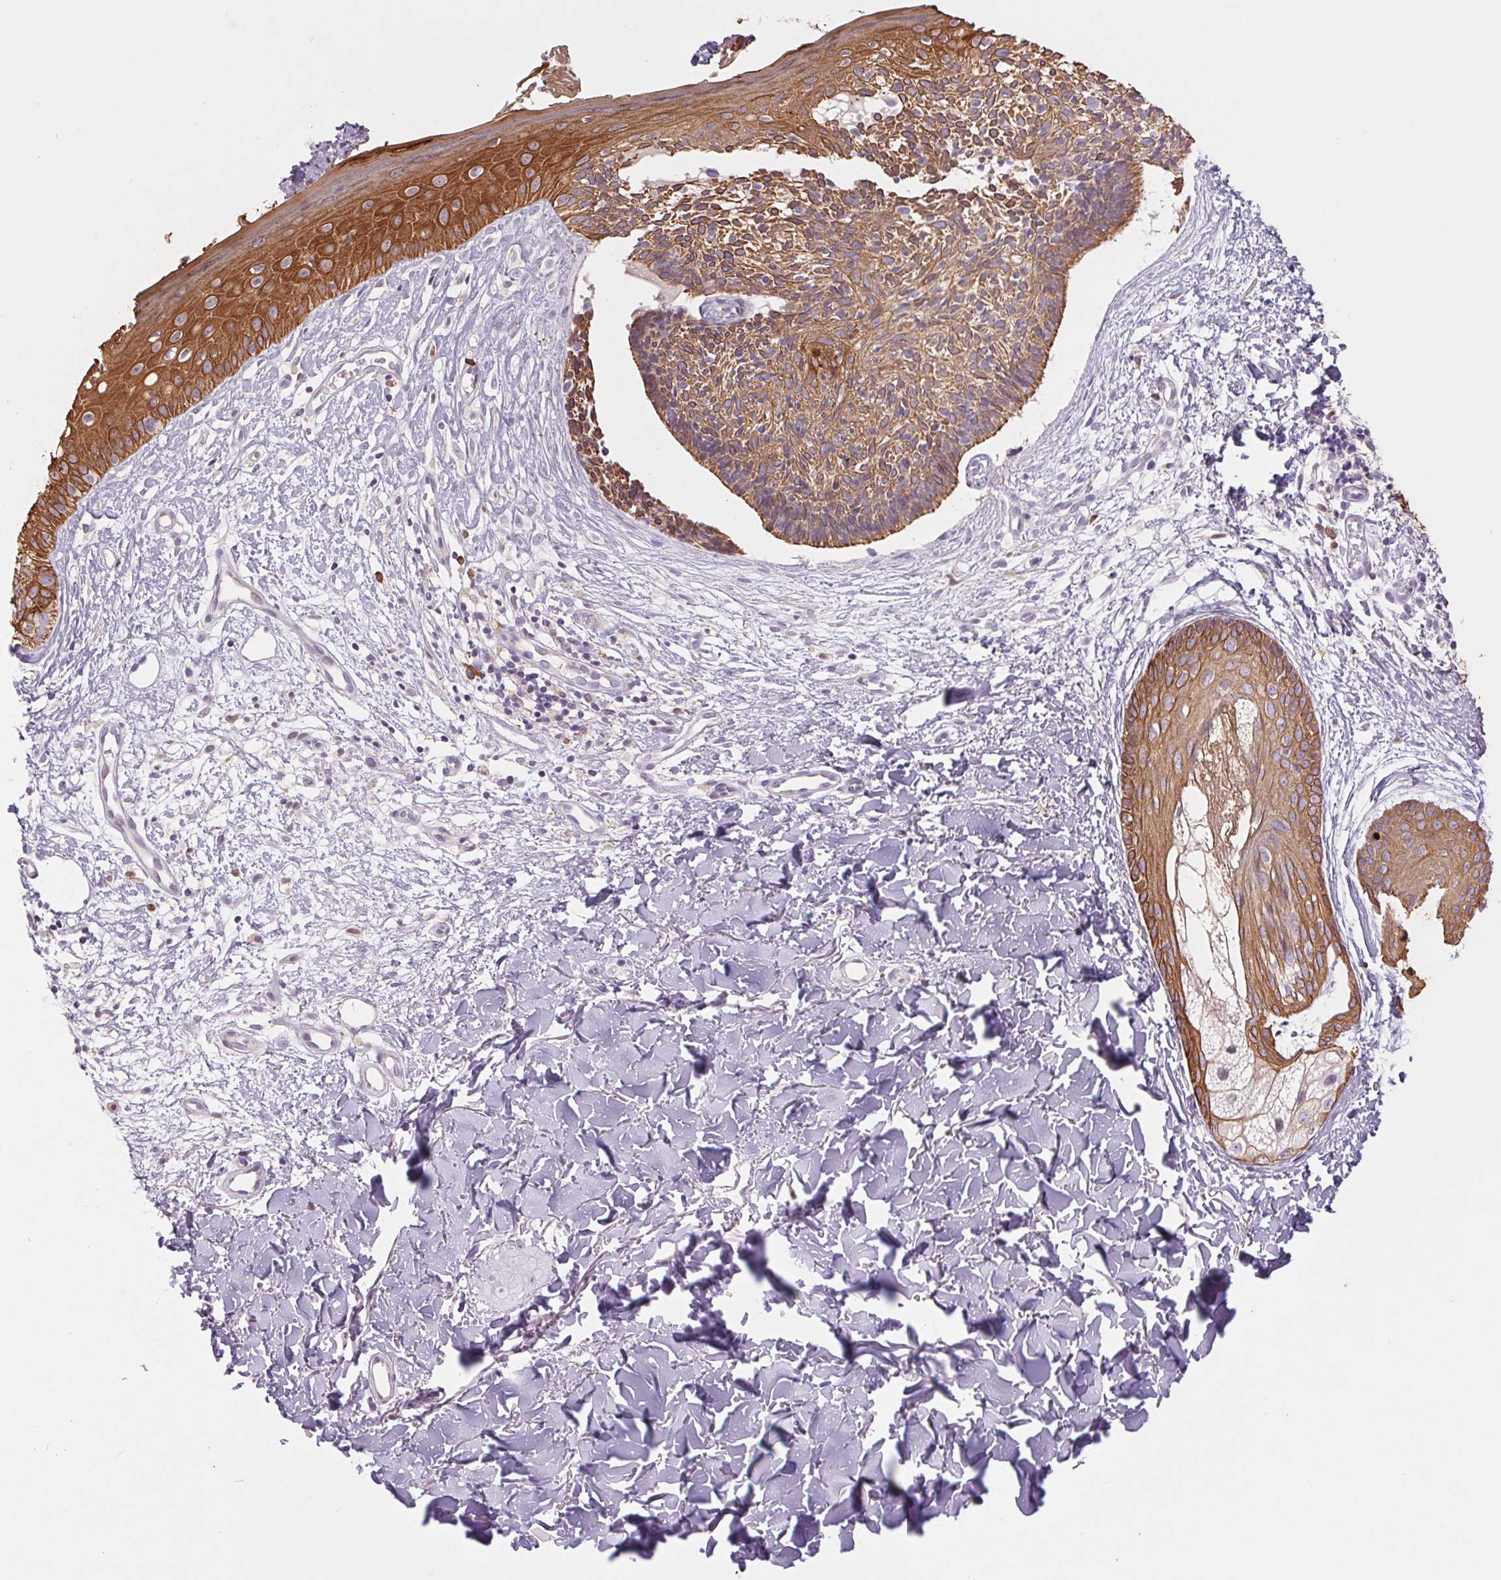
{"staining": {"intensity": "moderate", "quantity": ">75%", "location": "cytoplasmic/membranous"}, "tissue": "skin cancer", "cell_type": "Tumor cells", "image_type": "cancer", "snomed": [{"axis": "morphology", "description": "Basal cell carcinoma"}, {"axis": "topography", "description": "Skin"}], "caption": "Basal cell carcinoma (skin) stained with a brown dye demonstrates moderate cytoplasmic/membranous positive expression in about >75% of tumor cells.", "gene": "KRT1", "patient": {"sex": "male", "age": 51}}